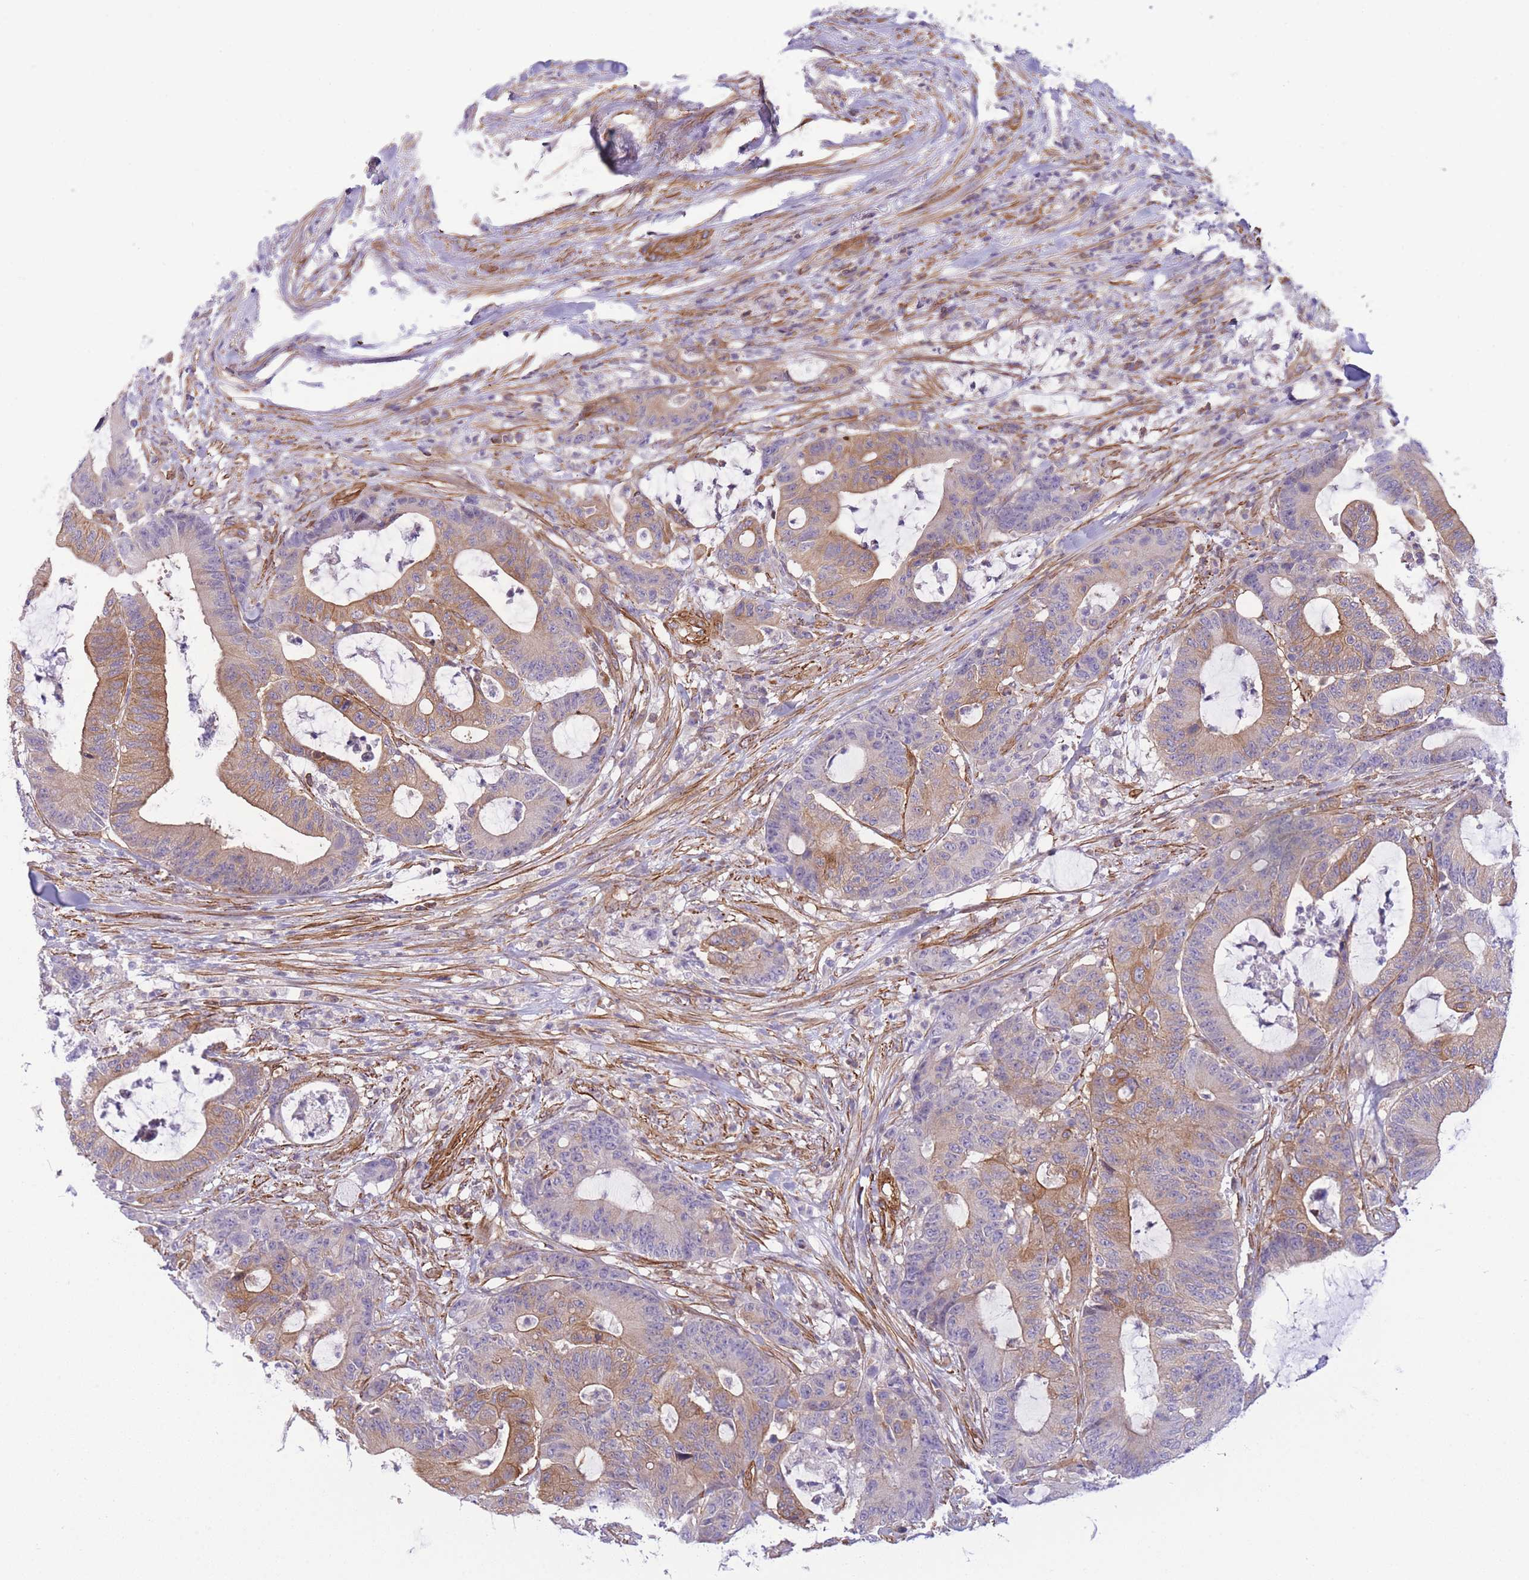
{"staining": {"intensity": "moderate", "quantity": "25%-75%", "location": "cytoplasmic/membranous"}, "tissue": "colorectal cancer", "cell_type": "Tumor cells", "image_type": "cancer", "snomed": [{"axis": "morphology", "description": "Adenocarcinoma, NOS"}, {"axis": "topography", "description": "Colon"}], "caption": "Approximately 25%-75% of tumor cells in adenocarcinoma (colorectal) reveal moderate cytoplasmic/membranous protein expression as visualized by brown immunohistochemical staining.", "gene": "CDC25B", "patient": {"sex": "female", "age": 84}}